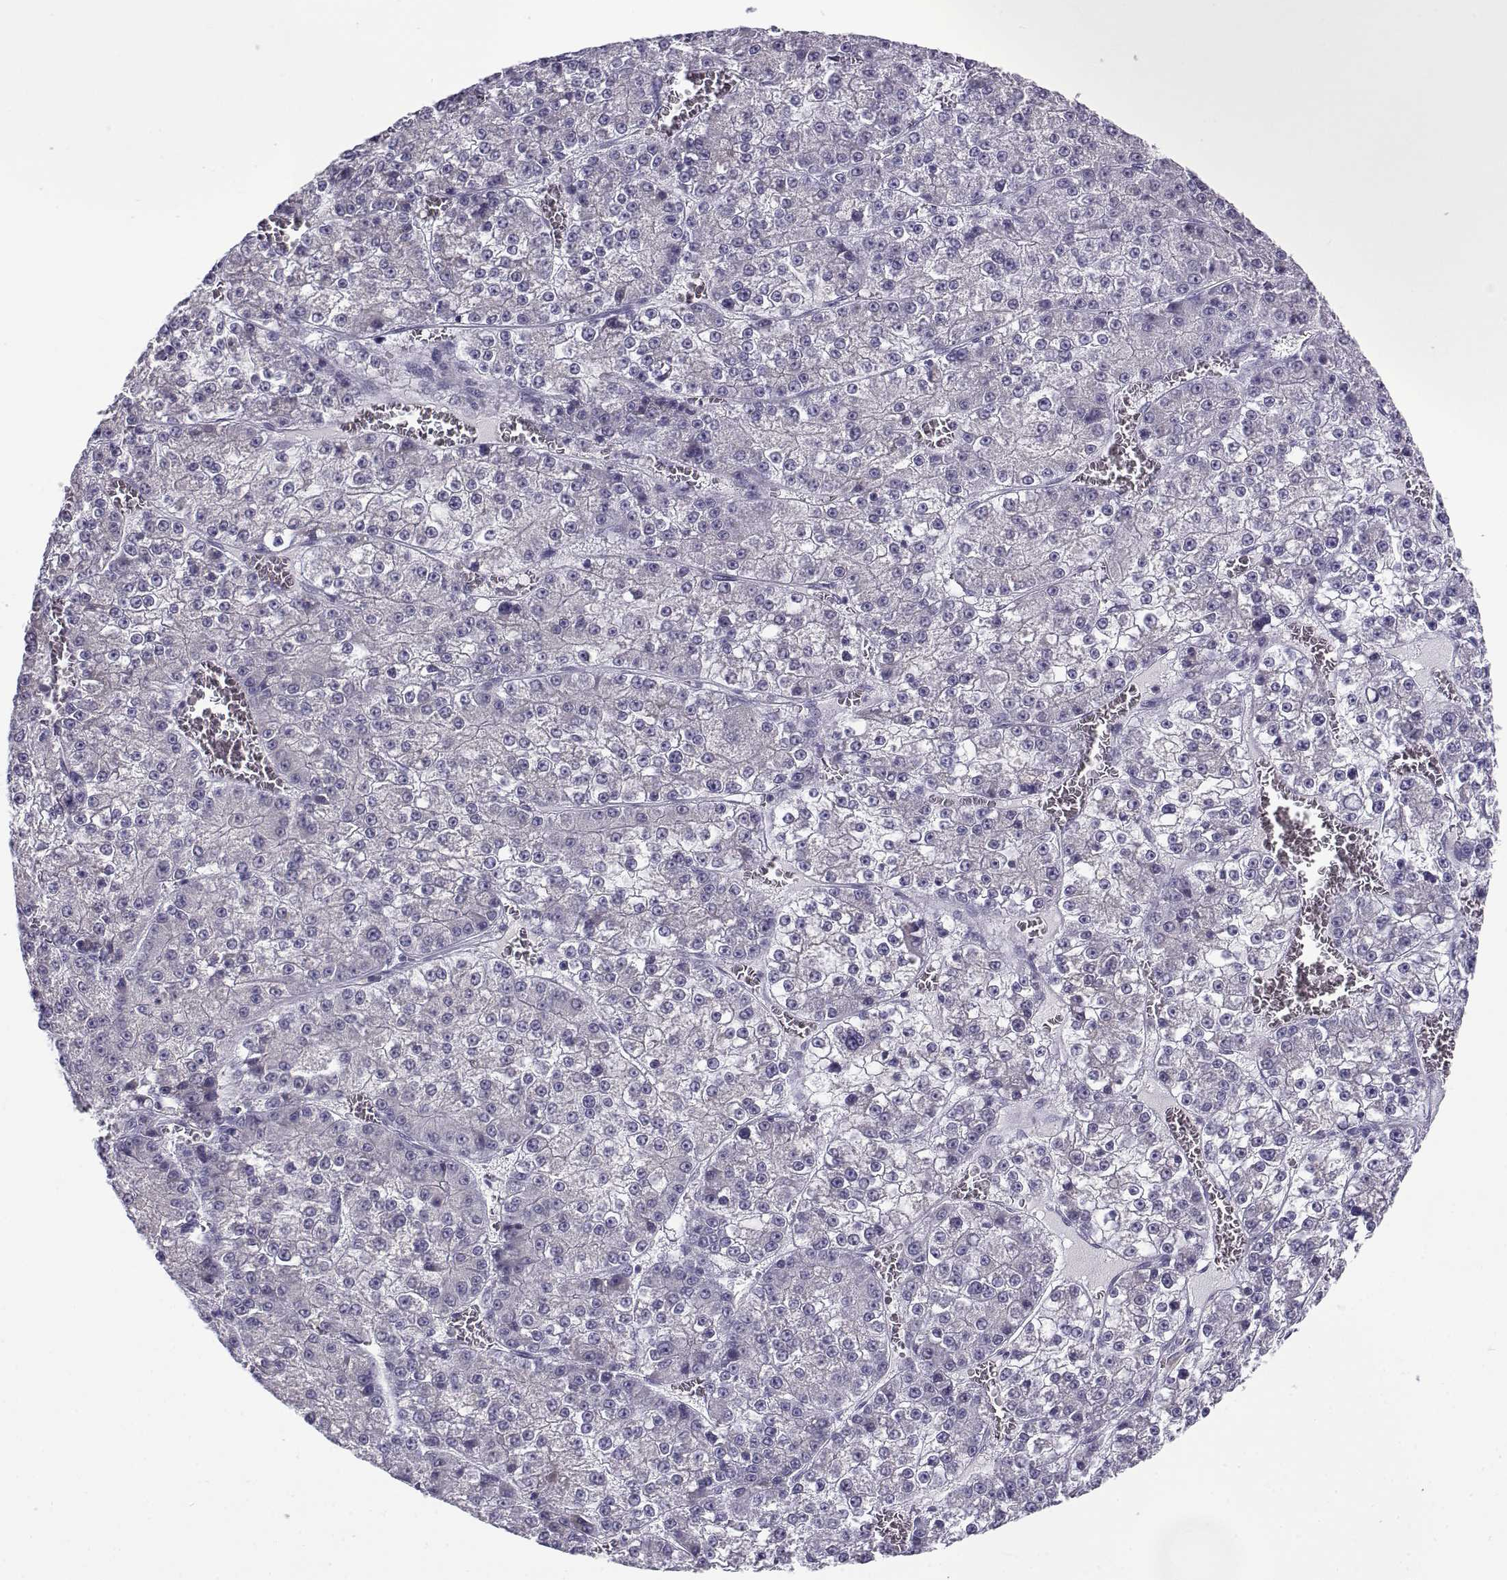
{"staining": {"intensity": "negative", "quantity": "none", "location": "none"}, "tissue": "liver cancer", "cell_type": "Tumor cells", "image_type": "cancer", "snomed": [{"axis": "morphology", "description": "Carcinoma, Hepatocellular, NOS"}, {"axis": "topography", "description": "Liver"}], "caption": "Photomicrograph shows no significant protein expression in tumor cells of liver cancer.", "gene": "FAM166A", "patient": {"sex": "female", "age": 73}}